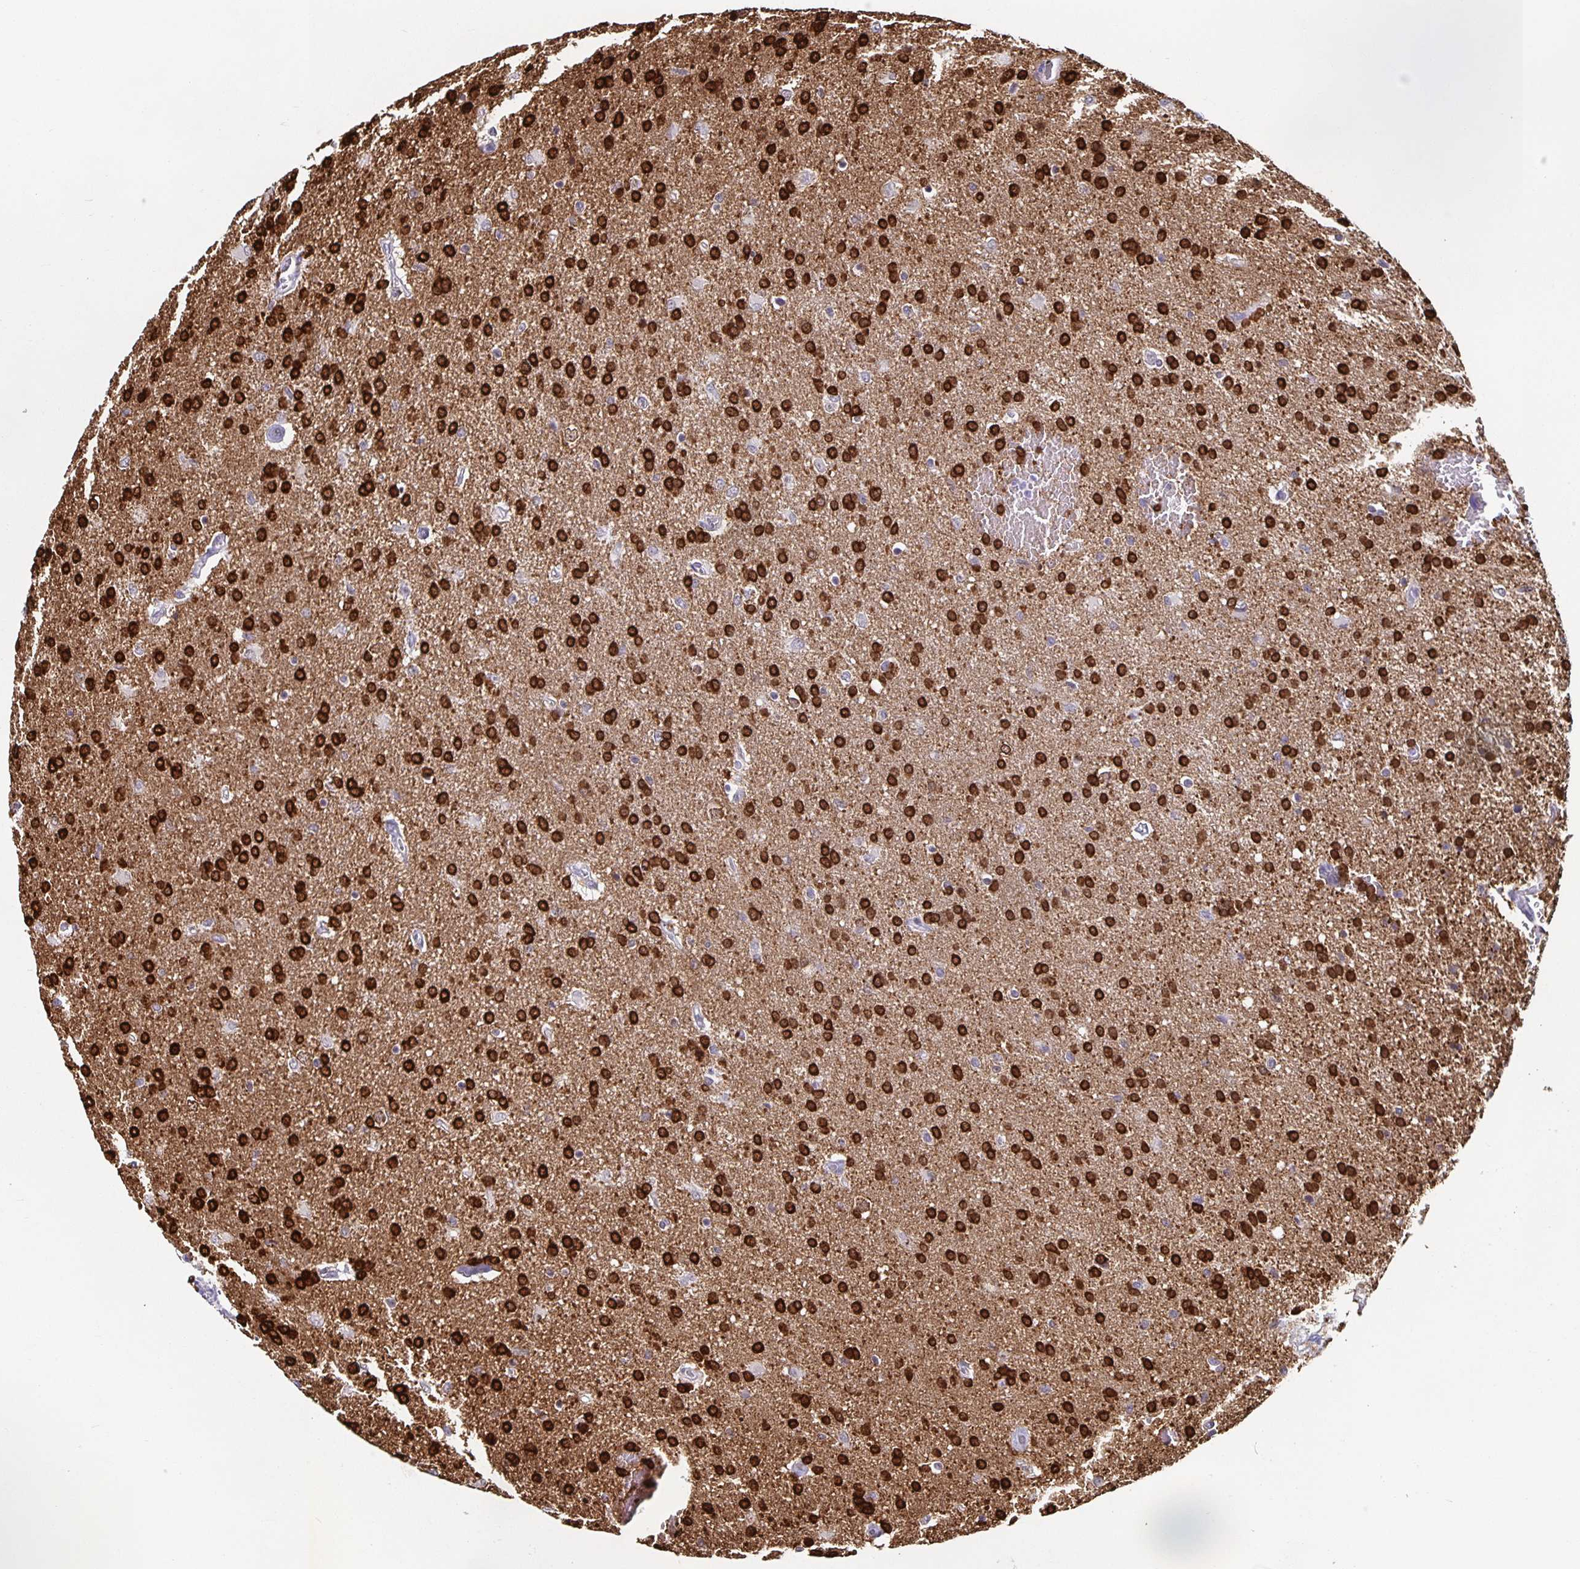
{"staining": {"intensity": "strong", "quantity": ">75%", "location": "cytoplasmic/membranous"}, "tissue": "glioma", "cell_type": "Tumor cells", "image_type": "cancer", "snomed": [{"axis": "morphology", "description": "Glioma, malignant, High grade"}, {"axis": "topography", "description": "Brain"}], "caption": "A high-resolution micrograph shows IHC staining of glioma, which shows strong cytoplasmic/membranous expression in about >75% of tumor cells.", "gene": "TPPP", "patient": {"sex": "male", "age": 68}}